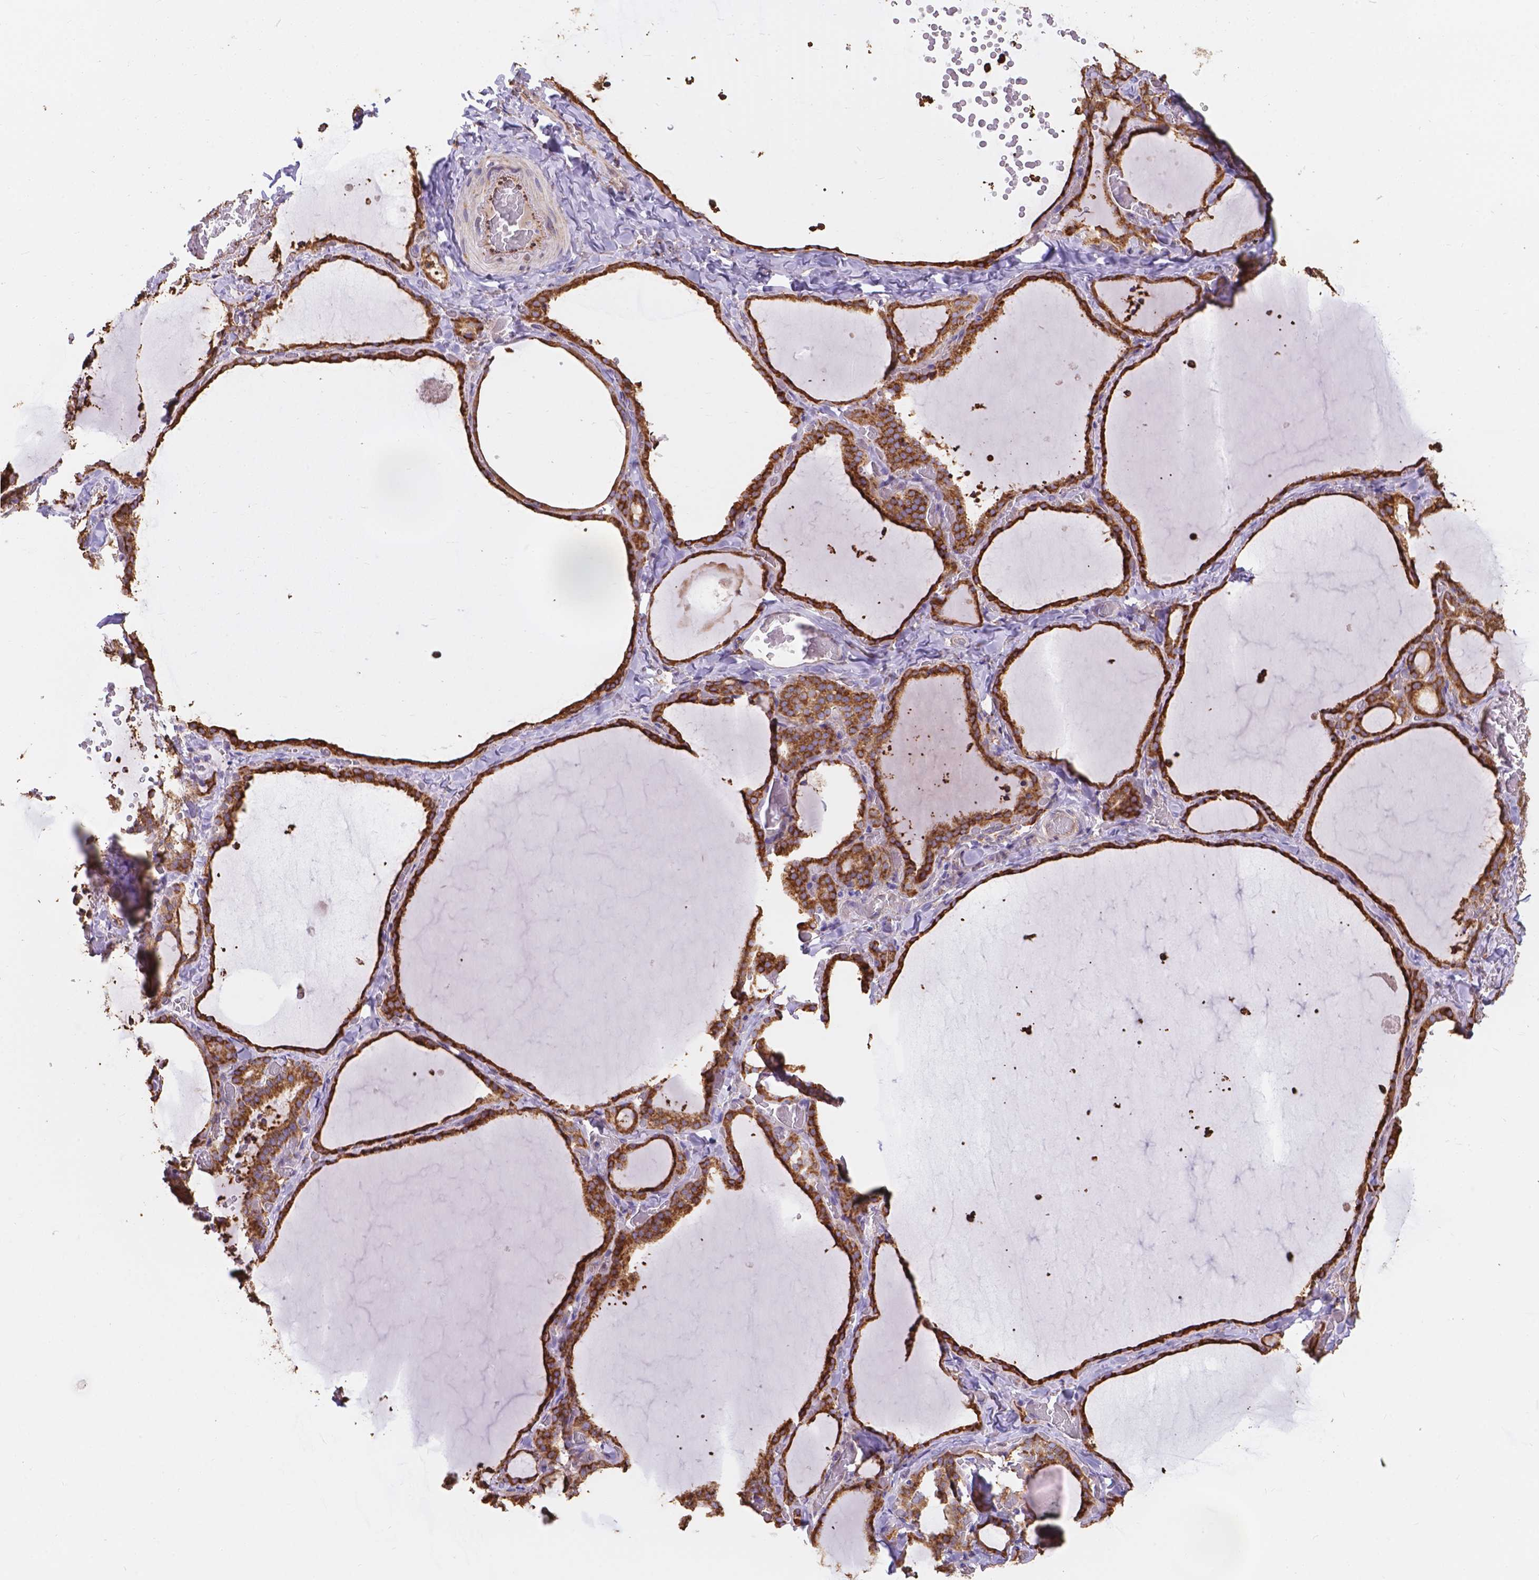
{"staining": {"intensity": "strong", "quantity": ">75%", "location": "cytoplasmic/membranous"}, "tissue": "thyroid gland", "cell_type": "Glandular cells", "image_type": "normal", "snomed": [{"axis": "morphology", "description": "Normal tissue, NOS"}, {"axis": "topography", "description": "Thyroid gland"}], "caption": "A micrograph of thyroid gland stained for a protein reveals strong cytoplasmic/membranous brown staining in glandular cells. (Brightfield microscopy of DAB IHC at high magnification).", "gene": "IPO11", "patient": {"sex": "female", "age": 22}}